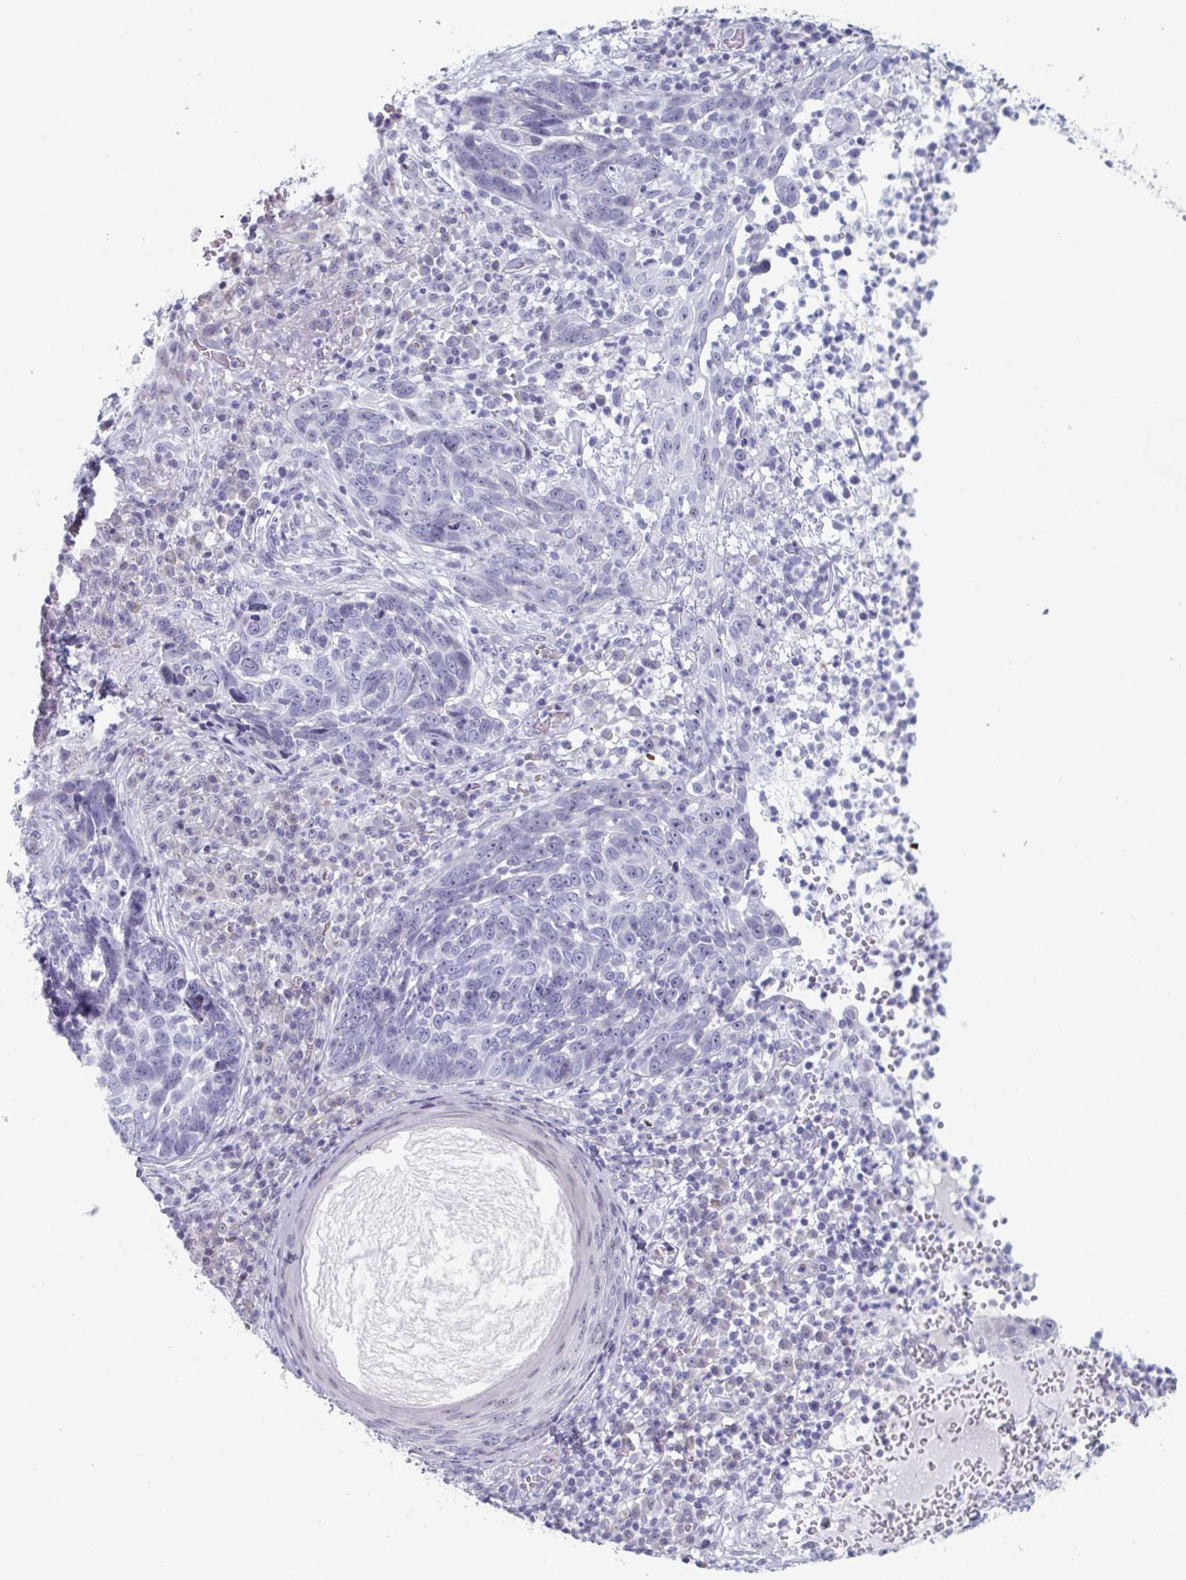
{"staining": {"intensity": "negative", "quantity": "none", "location": "none"}, "tissue": "skin cancer", "cell_type": "Tumor cells", "image_type": "cancer", "snomed": [{"axis": "morphology", "description": "Basal cell carcinoma"}, {"axis": "topography", "description": "Skin"}, {"axis": "topography", "description": "Skin of face"}], "caption": "Protein analysis of skin cancer displays no significant staining in tumor cells.", "gene": "FOXA1", "patient": {"sex": "female", "age": 95}}